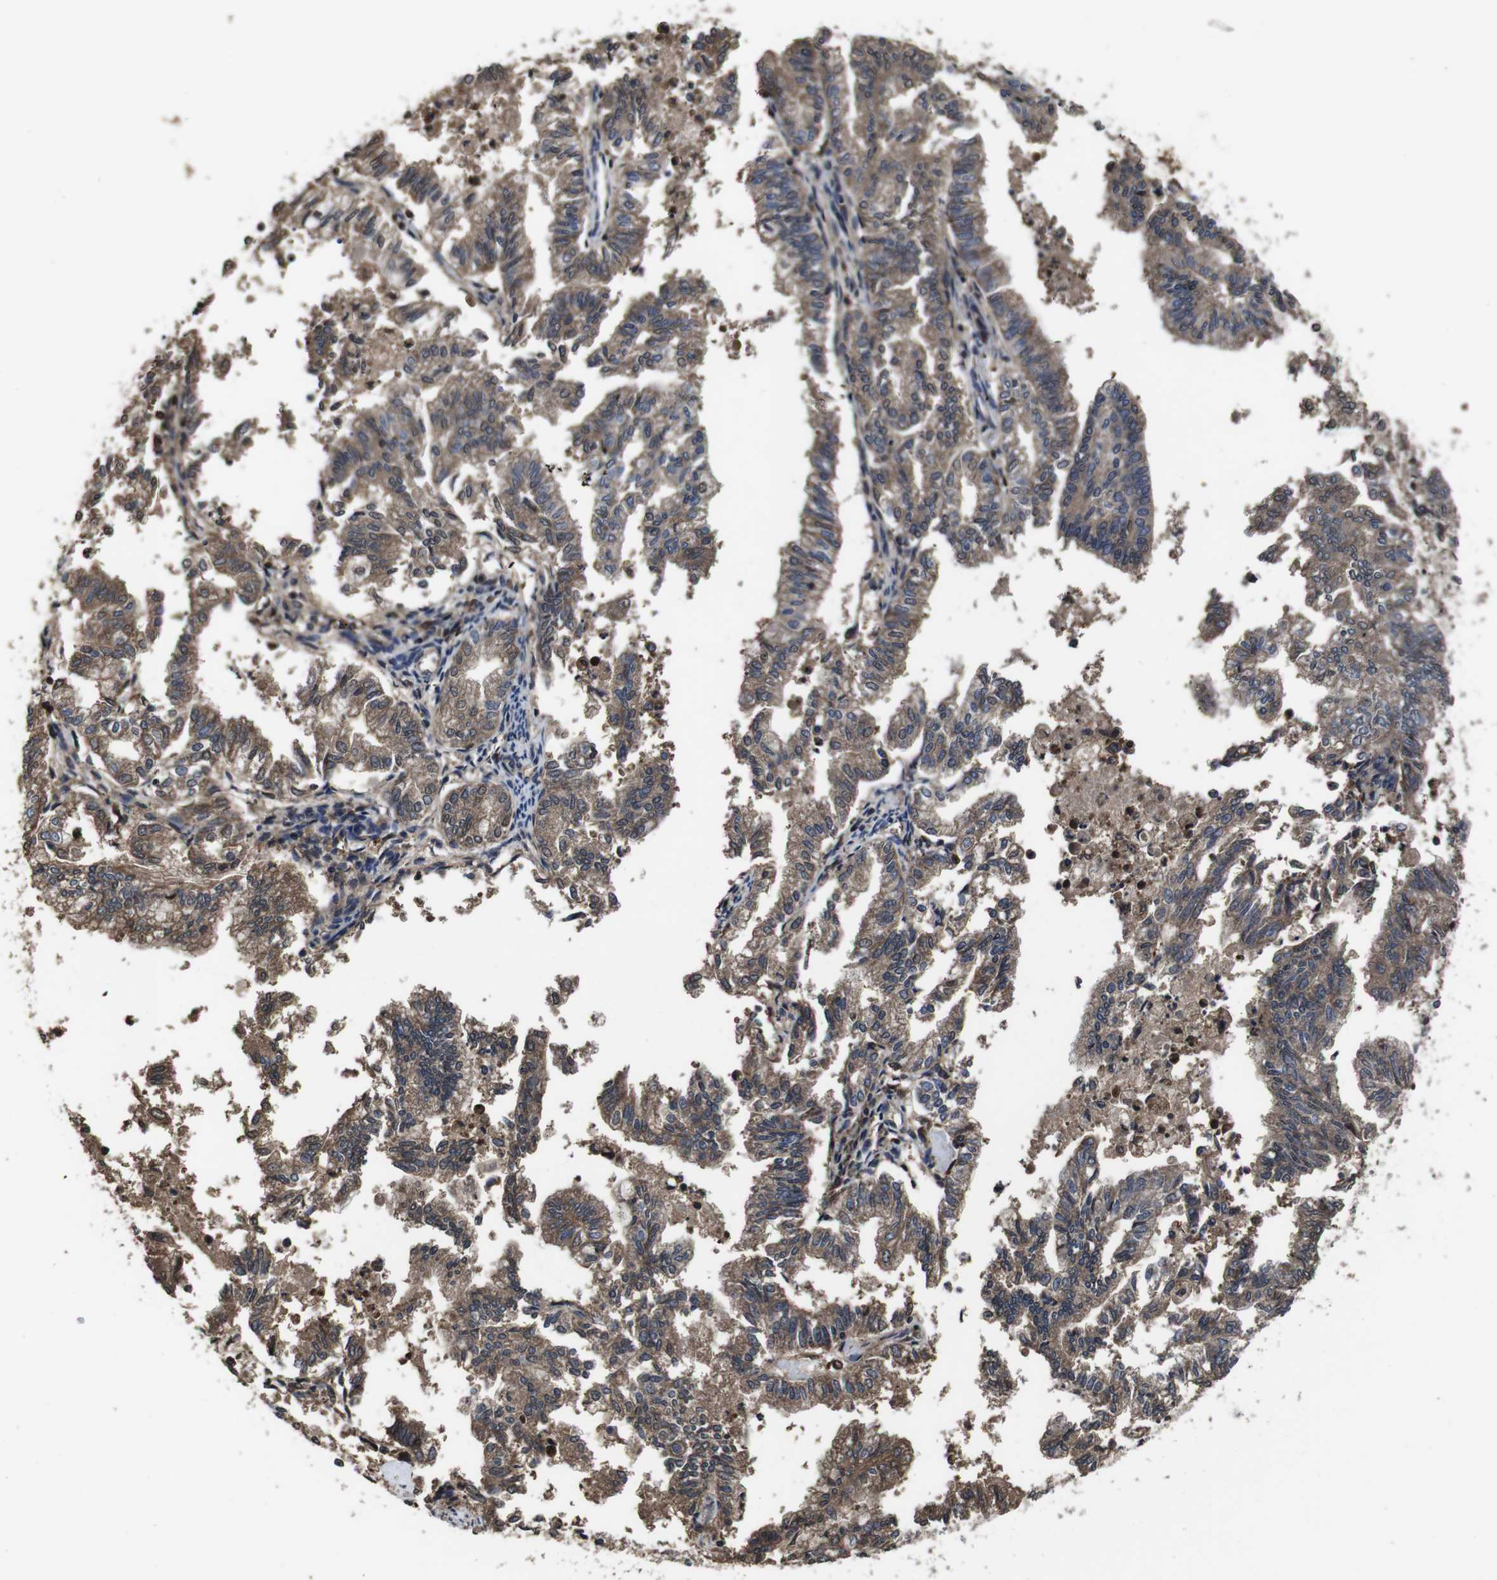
{"staining": {"intensity": "moderate", "quantity": ">75%", "location": "cytoplasmic/membranous"}, "tissue": "endometrial cancer", "cell_type": "Tumor cells", "image_type": "cancer", "snomed": [{"axis": "morphology", "description": "Necrosis, NOS"}, {"axis": "morphology", "description": "Adenocarcinoma, NOS"}, {"axis": "topography", "description": "Endometrium"}], "caption": "Tumor cells exhibit medium levels of moderate cytoplasmic/membranous expression in about >75% of cells in human endometrial cancer.", "gene": "CXCL11", "patient": {"sex": "female", "age": 79}}